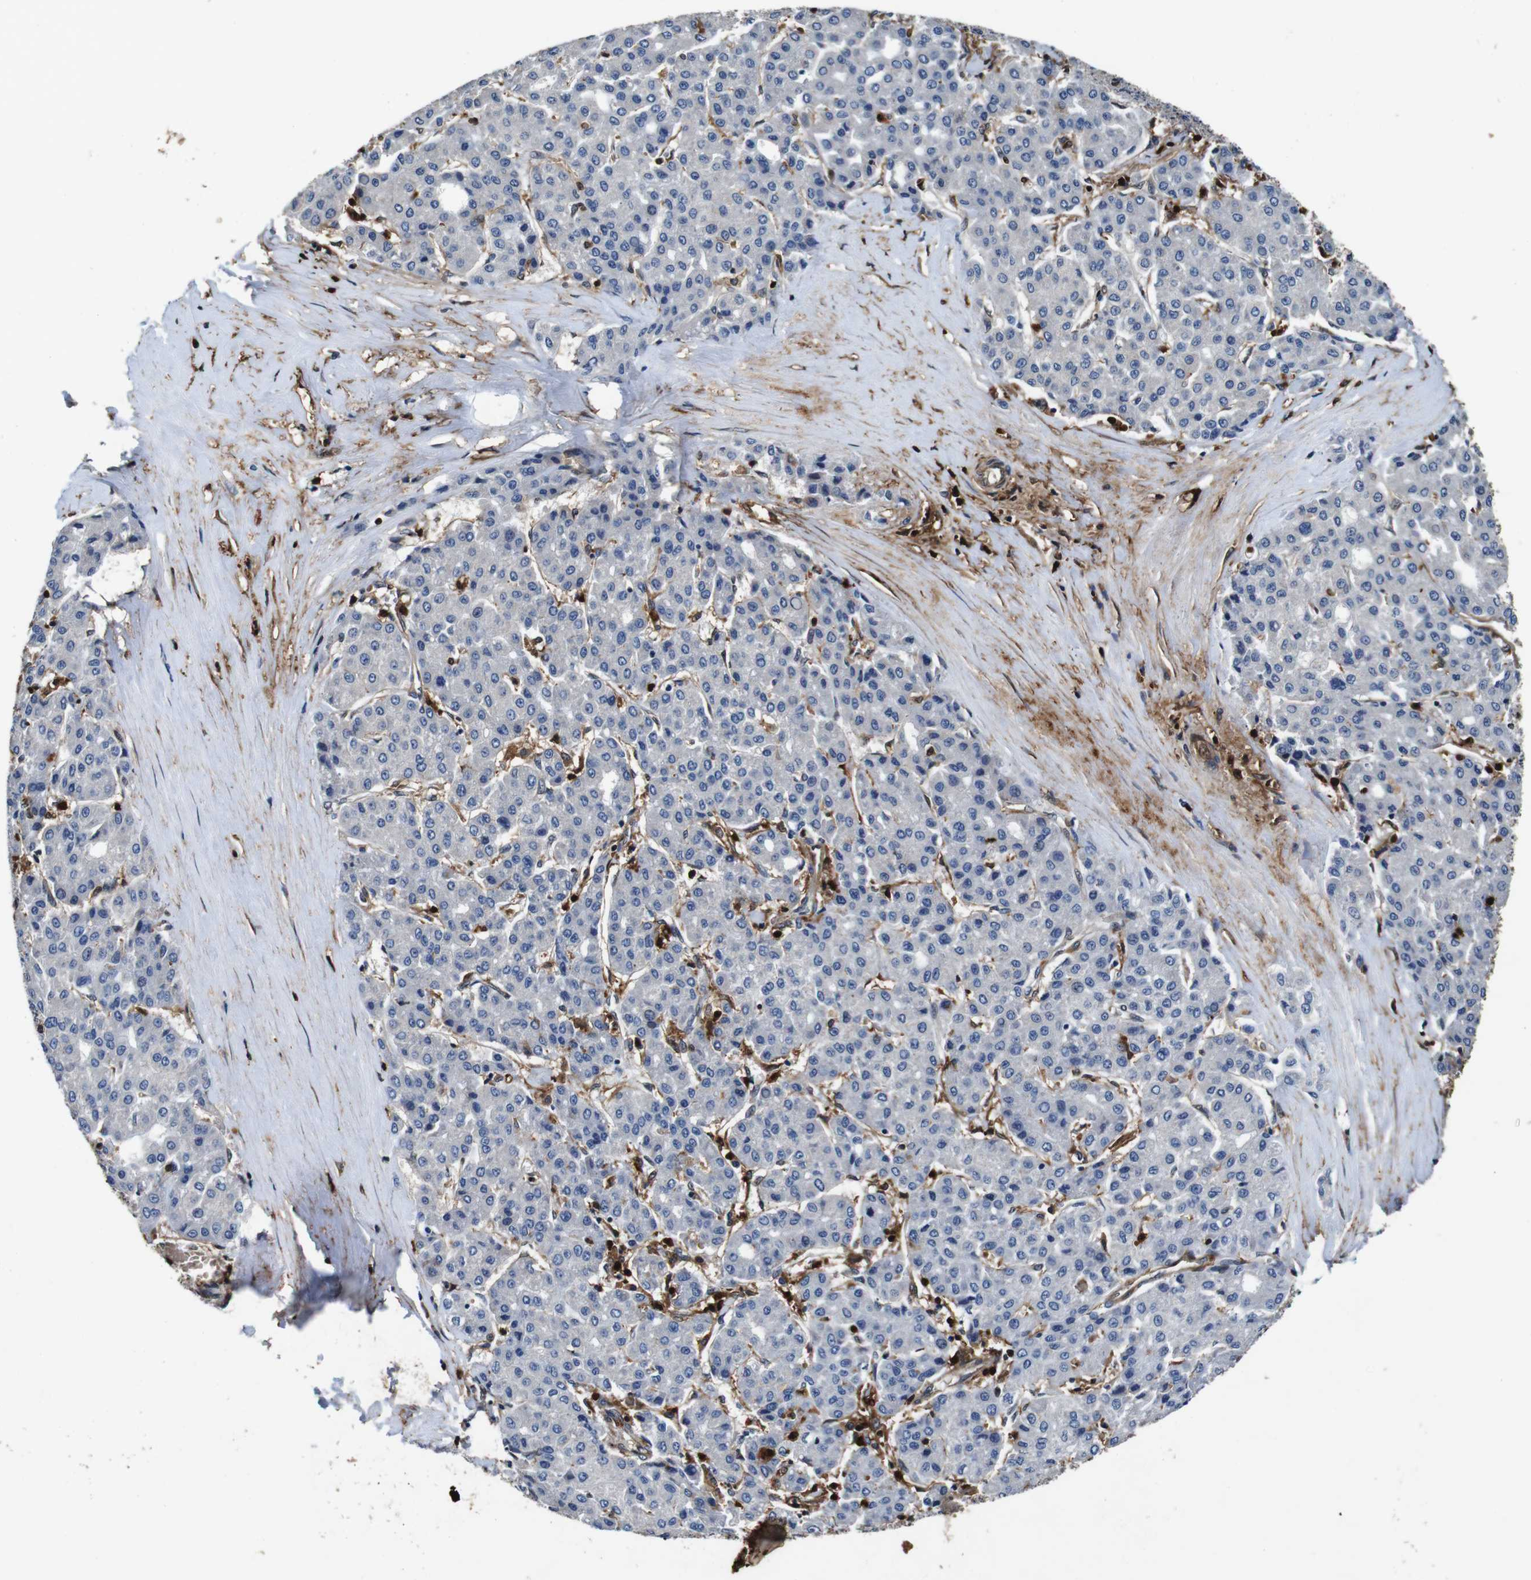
{"staining": {"intensity": "negative", "quantity": "none", "location": "none"}, "tissue": "liver cancer", "cell_type": "Tumor cells", "image_type": "cancer", "snomed": [{"axis": "morphology", "description": "Carcinoma, Hepatocellular, NOS"}, {"axis": "topography", "description": "Liver"}], "caption": "Tumor cells are negative for brown protein staining in liver cancer (hepatocellular carcinoma).", "gene": "ANXA1", "patient": {"sex": "male", "age": 65}}